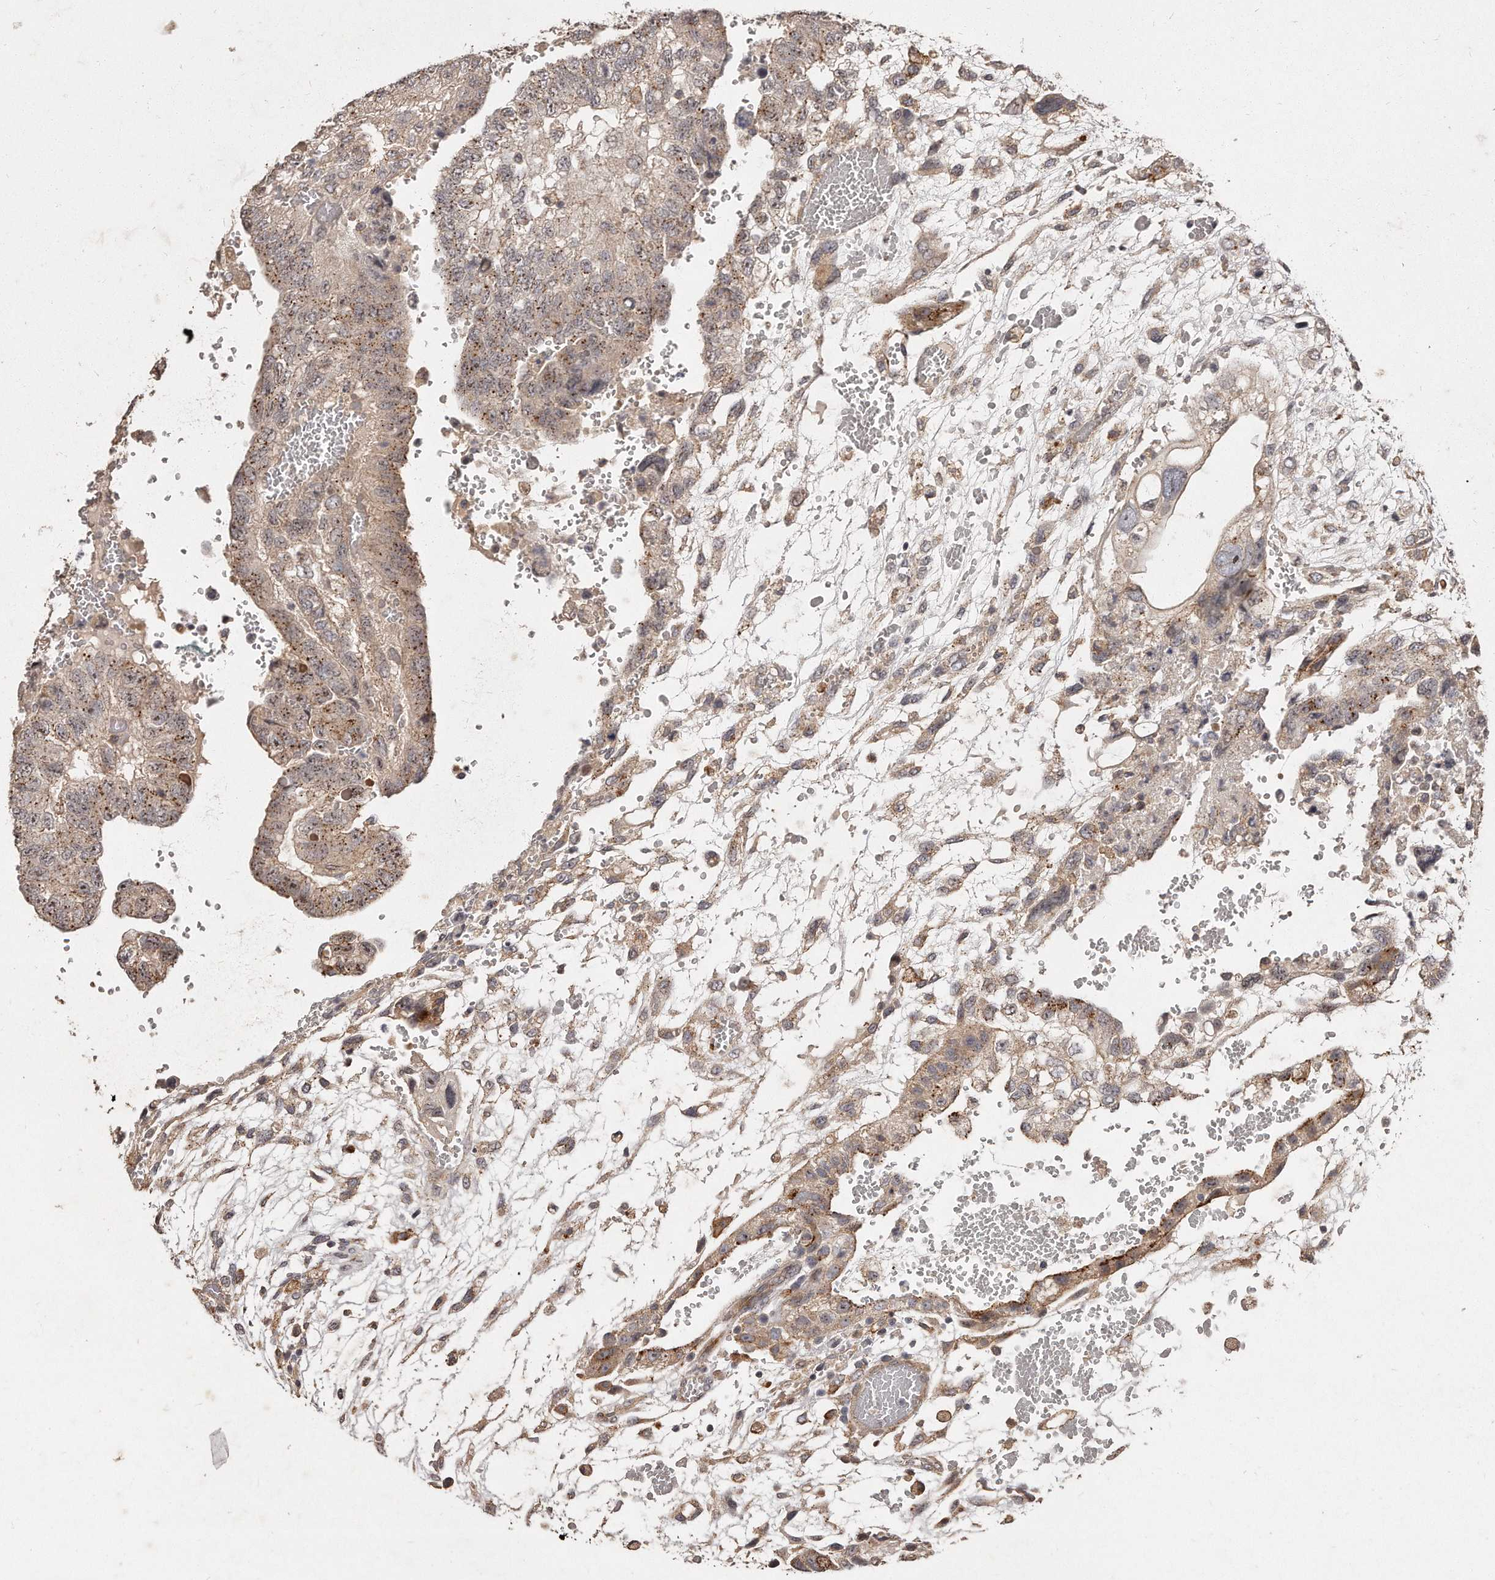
{"staining": {"intensity": "moderate", "quantity": ">75%", "location": "cytoplasmic/membranous,nuclear"}, "tissue": "testis cancer", "cell_type": "Tumor cells", "image_type": "cancer", "snomed": [{"axis": "morphology", "description": "Carcinoma, Embryonal, NOS"}, {"axis": "topography", "description": "Testis"}], "caption": "High-magnification brightfield microscopy of testis cancer stained with DAB (3,3'-diaminobenzidine) (brown) and counterstained with hematoxylin (blue). tumor cells exhibit moderate cytoplasmic/membranous and nuclear staining is appreciated in approximately>75% of cells.", "gene": "HASPIN", "patient": {"sex": "male", "age": 36}}